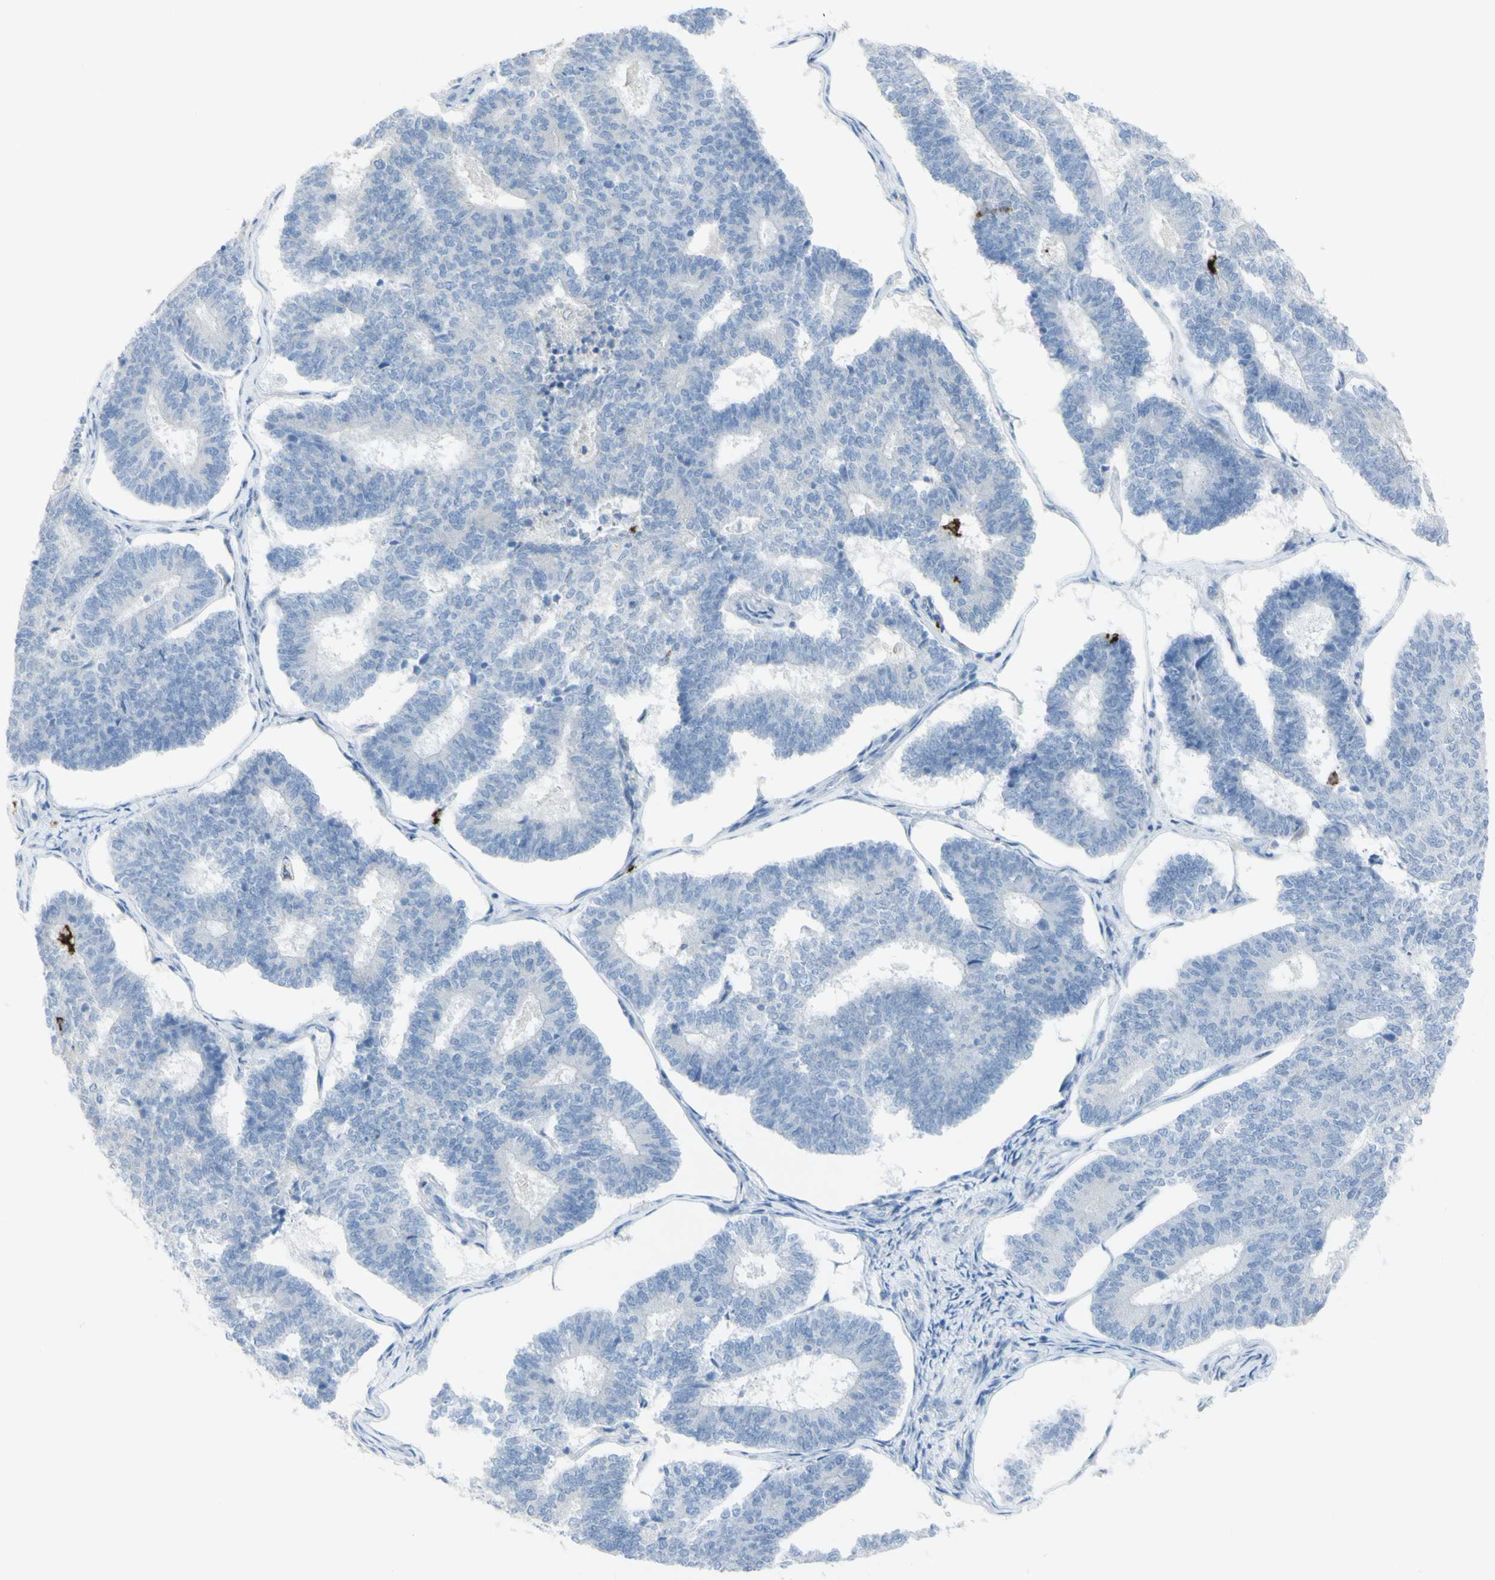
{"staining": {"intensity": "negative", "quantity": "none", "location": "none"}, "tissue": "endometrial cancer", "cell_type": "Tumor cells", "image_type": "cancer", "snomed": [{"axis": "morphology", "description": "Adenocarcinoma, NOS"}, {"axis": "topography", "description": "Endometrium"}], "caption": "Protein analysis of endometrial cancer (adenocarcinoma) exhibits no significant positivity in tumor cells.", "gene": "CD207", "patient": {"sex": "female", "age": 70}}